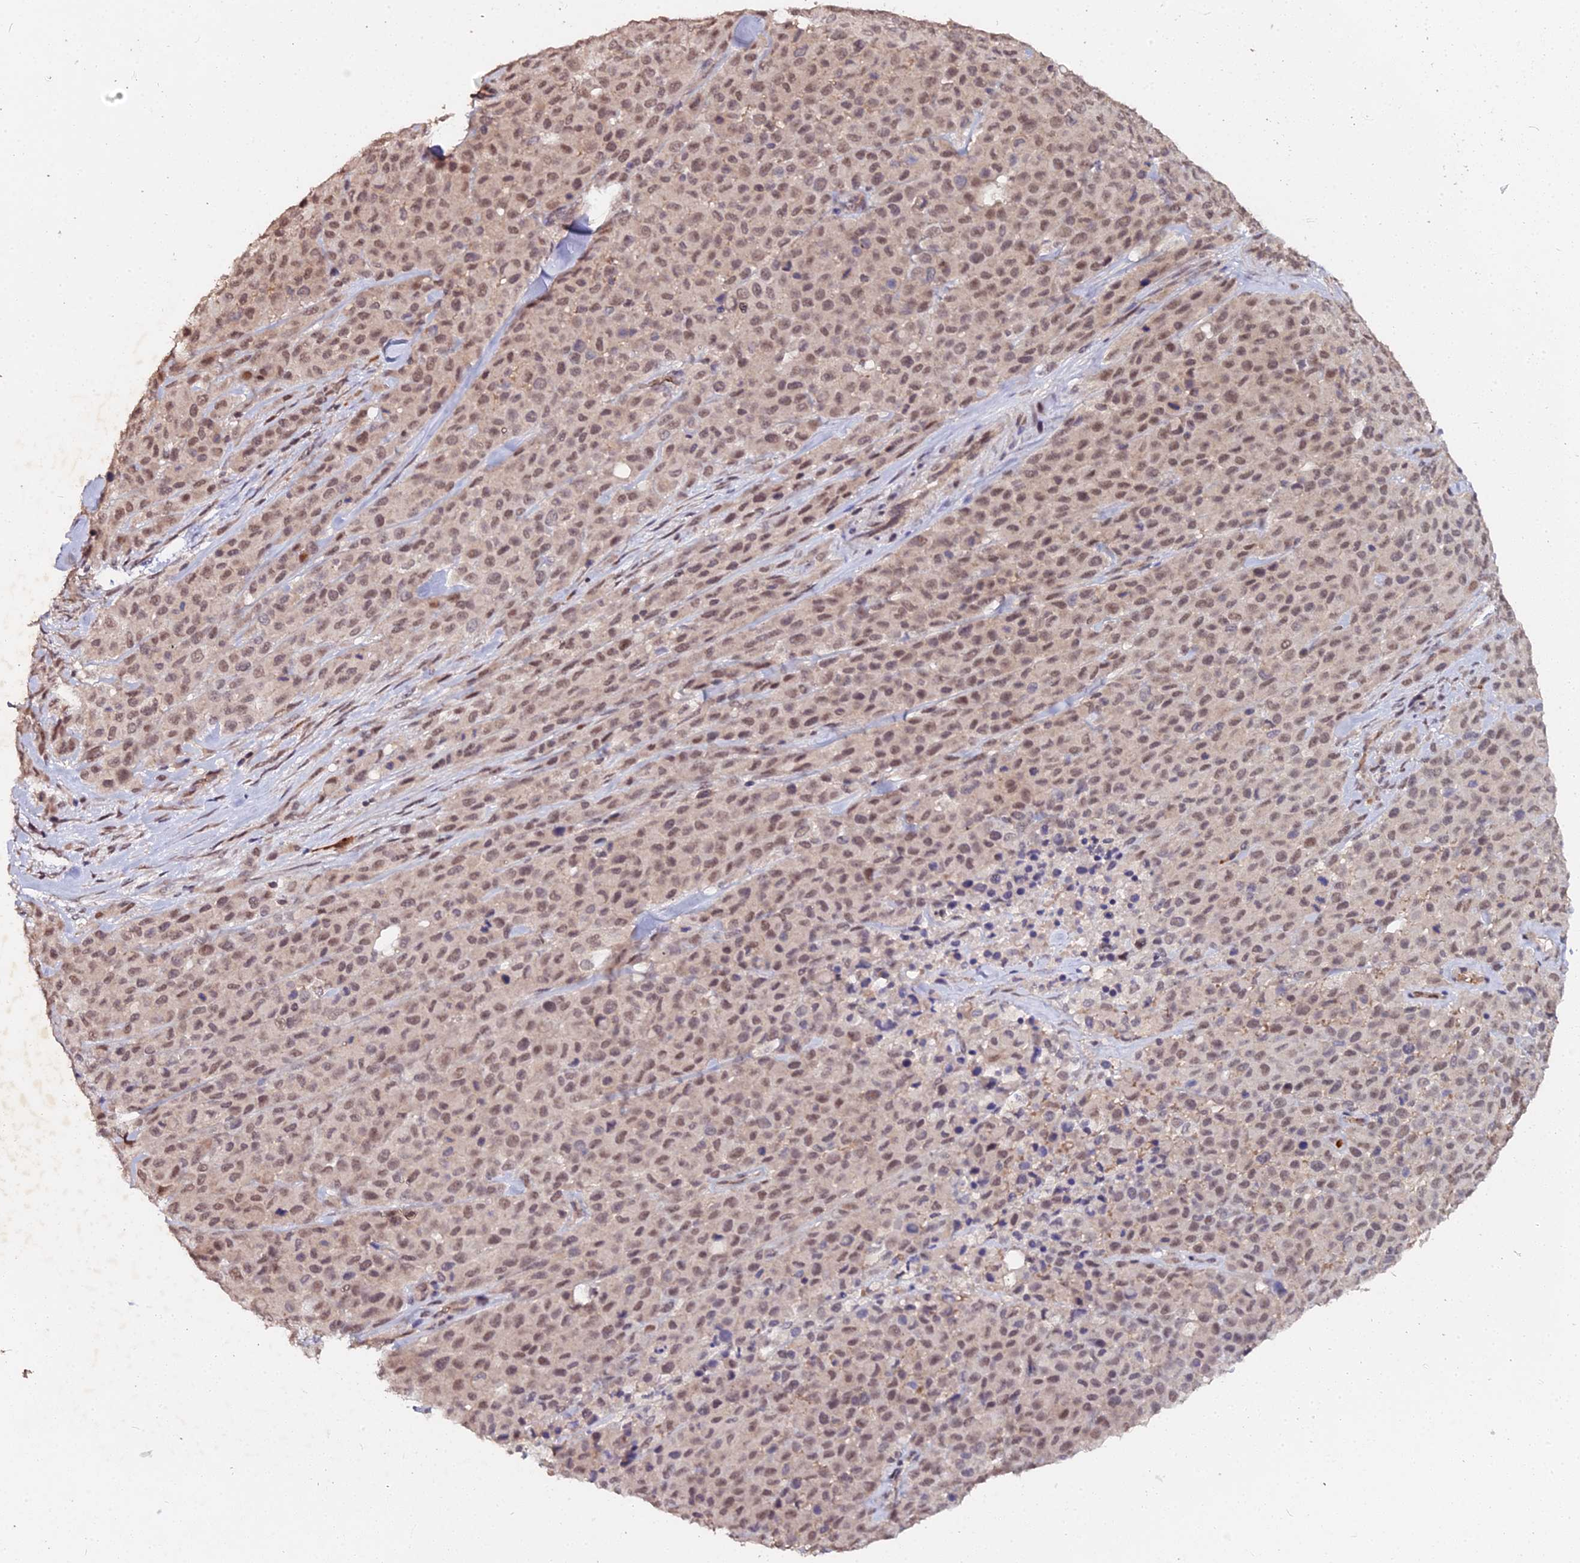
{"staining": {"intensity": "weak", "quantity": ">75%", "location": "nuclear"}, "tissue": "melanoma", "cell_type": "Tumor cells", "image_type": "cancer", "snomed": [{"axis": "morphology", "description": "Malignant melanoma, Metastatic site"}, {"axis": "topography", "description": "Skin"}], "caption": "Brown immunohistochemical staining in malignant melanoma (metastatic site) demonstrates weak nuclear staining in about >75% of tumor cells.", "gene": "ZDBF2", "patient": {"sex": "female", "age": 81}}